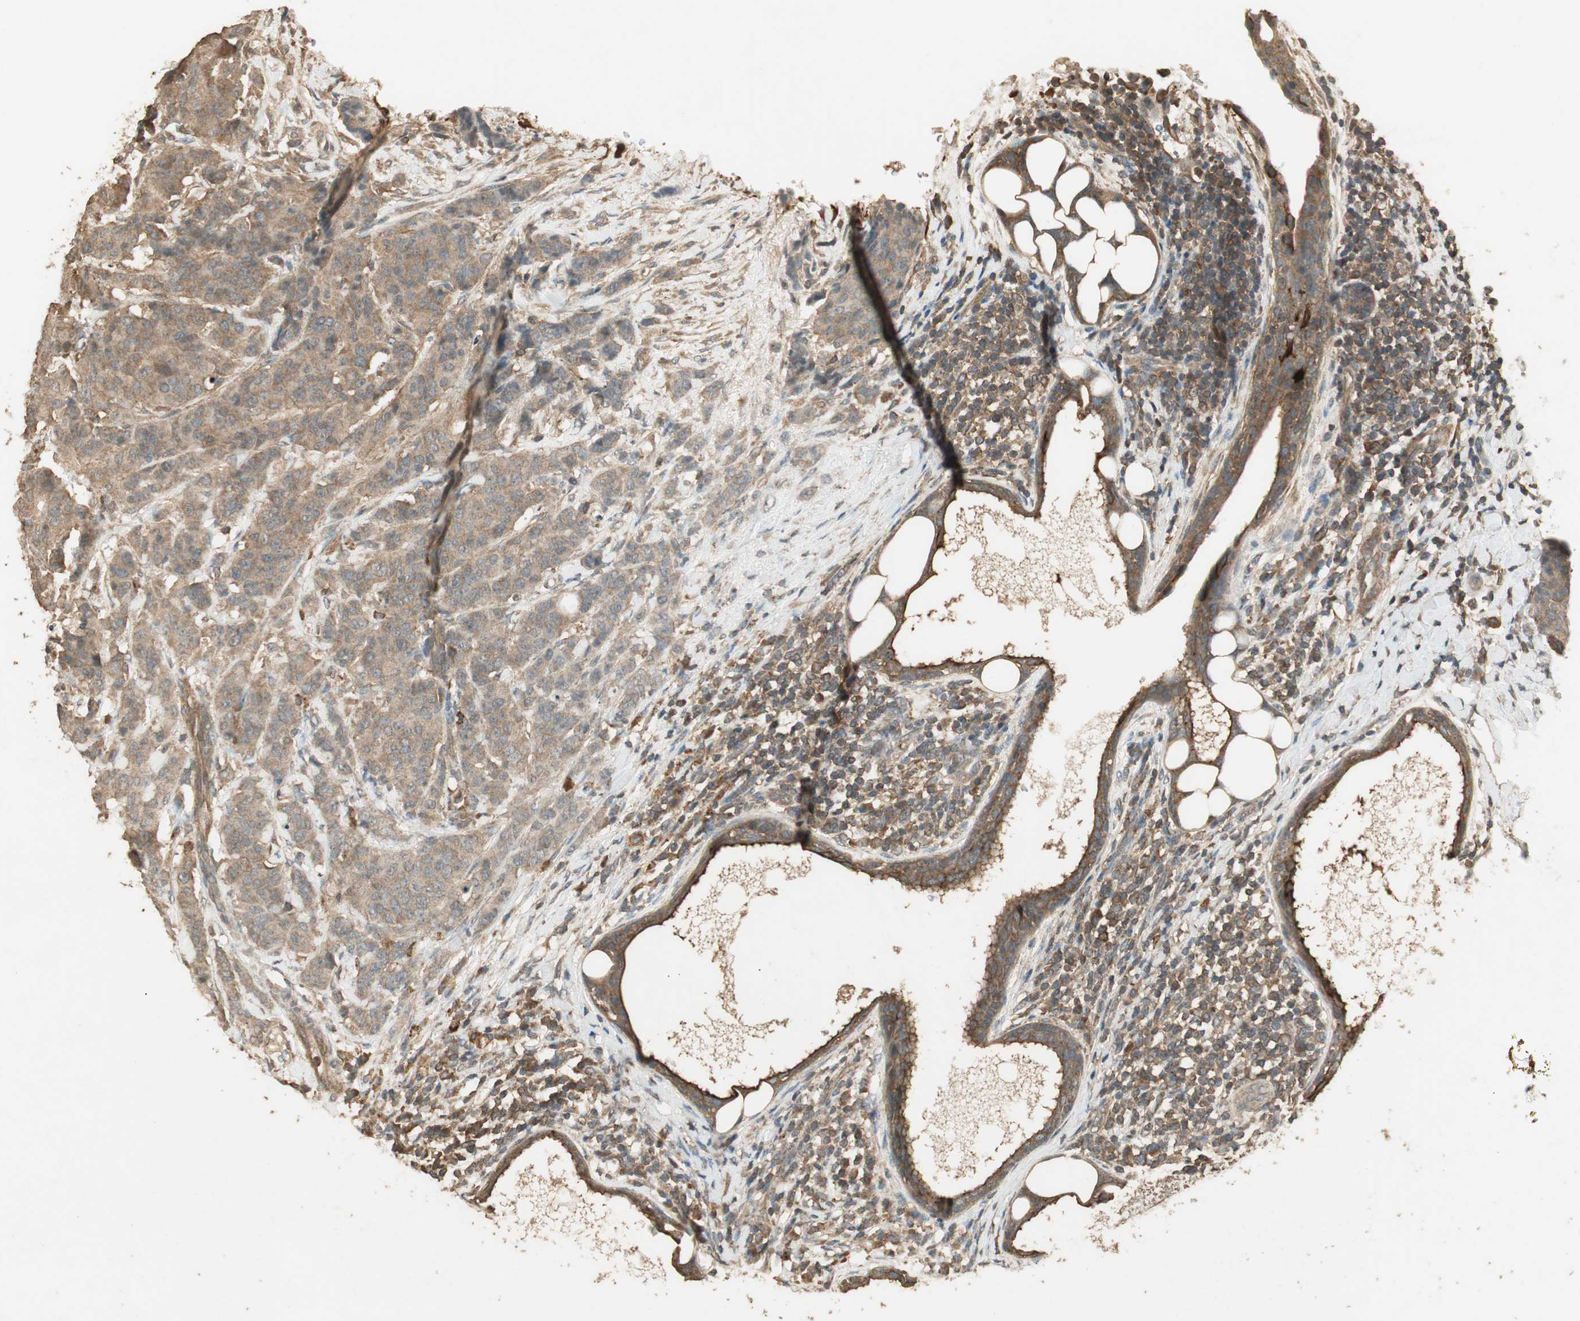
{"staining": {"intensity": "moderate", "quantity": ">75%", "location": "cytoplasmic/membranous"}, "tissue": "breast cancer", "cell_type": "Tumor cells", "image_type": "cancer", "snomed": [{"axis": "morphology", "description": "Duct carcinoma"}, {"axis": "topography", "description": "Breast"}], "caption": "Moderate cytoplasmic/membranous staining for a protein is identified in about >75% of tumor cells of breast cancer using IHC.", "gene": "USP2", "patient": {"sex": "female", "age": 40}}